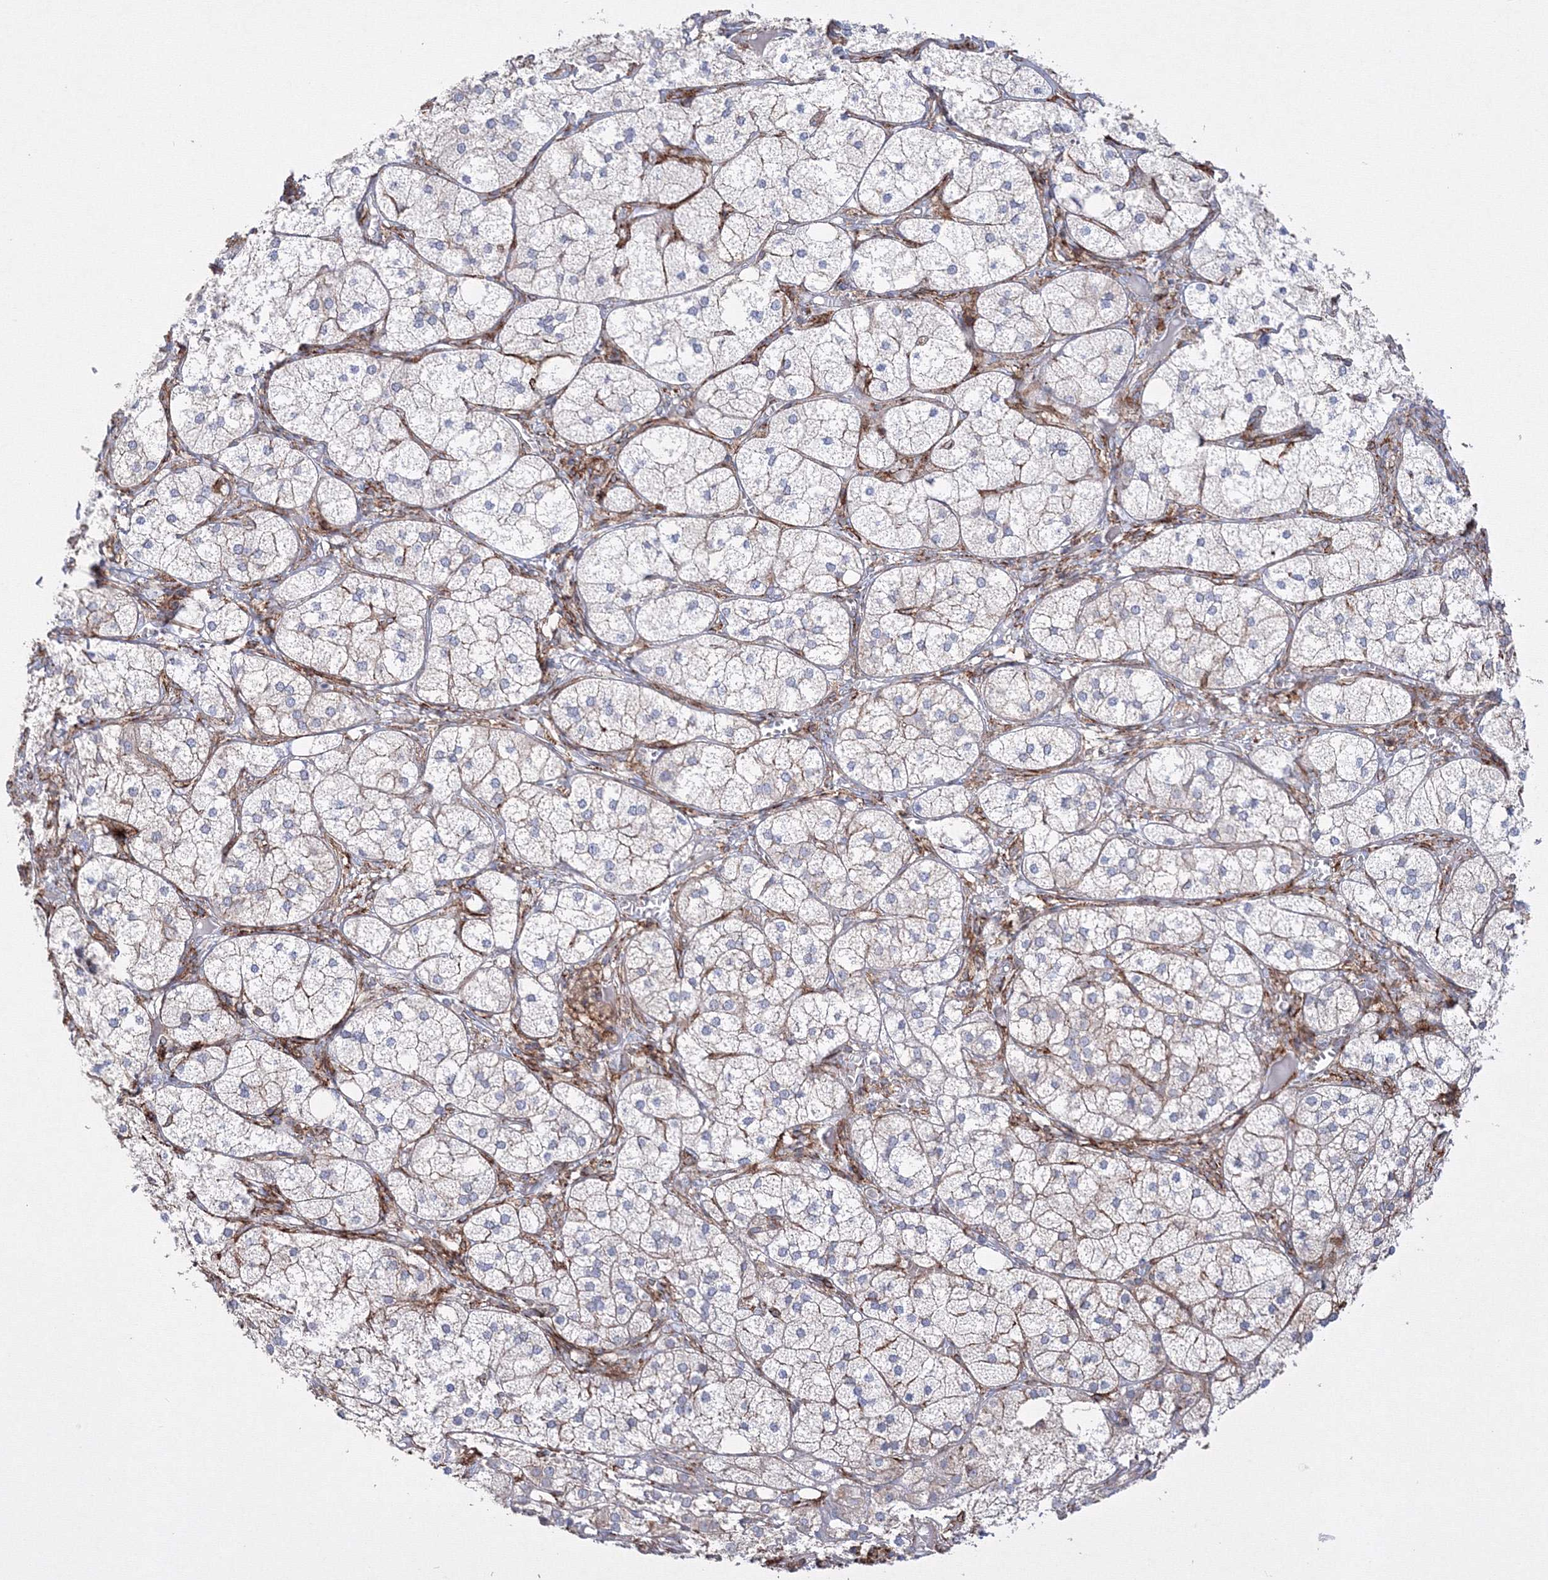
{"staining": {"intensity": "negative", "quantity": "none", "location": "none"}, "tissue": "adrenal gland", "cell_type": "Glandular cells", "image_type": "normal", "snomed": [{"axis": "morphology", "description": "Normal tissue, NOS"}, {"axis": "topography", "description": "Adrenal gland"}], "caption": "Immunohistochemistry (IHC) of normal human adrenal gland displays no positivity in glandular cells.", "gene": "GPR82", "patient": {"sex": "female", "age": 61}}